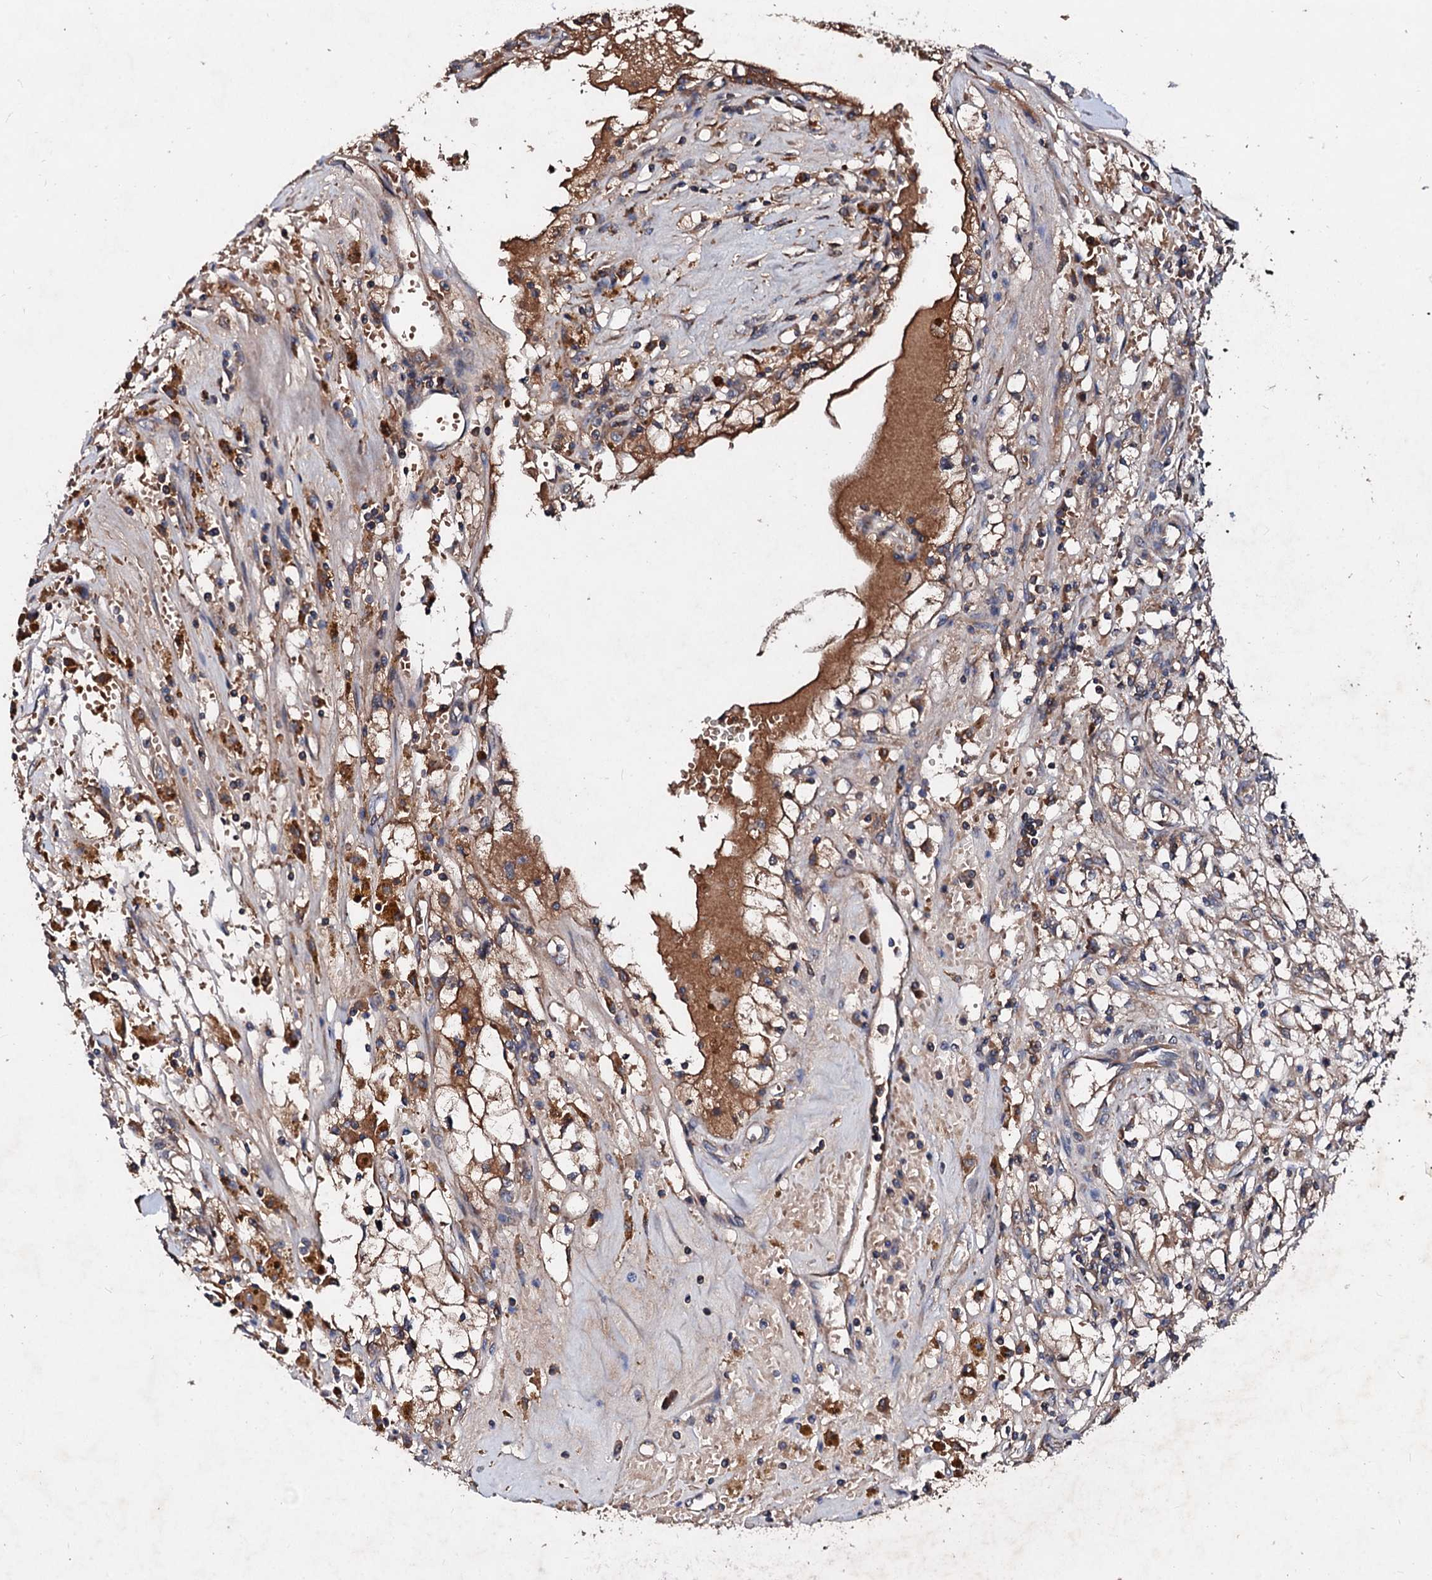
{"staining": {"intensity": "weak", "quantity": ">75%", "location": "cytoplasmic/membranous"}, "tissue": "renal cancer", "cell_type": "Tumor cells", "image_type": "cancer", "snomed": [{"axis": "morphology", "description": "Adenocarcinoma, NOS"}, {"axis": "topography", "description": "Kidney"}], "caption": "DAB (3,3'-diaminobenzidine) immunohistochemical staining of renal cancer (adenocarcinoma) exhibits weak cytoplasmic/membranous protein expression in approximately >75% of tumor cells.", "gene": "EXTL1", "patient": {"sex": "male", "age": 56}}